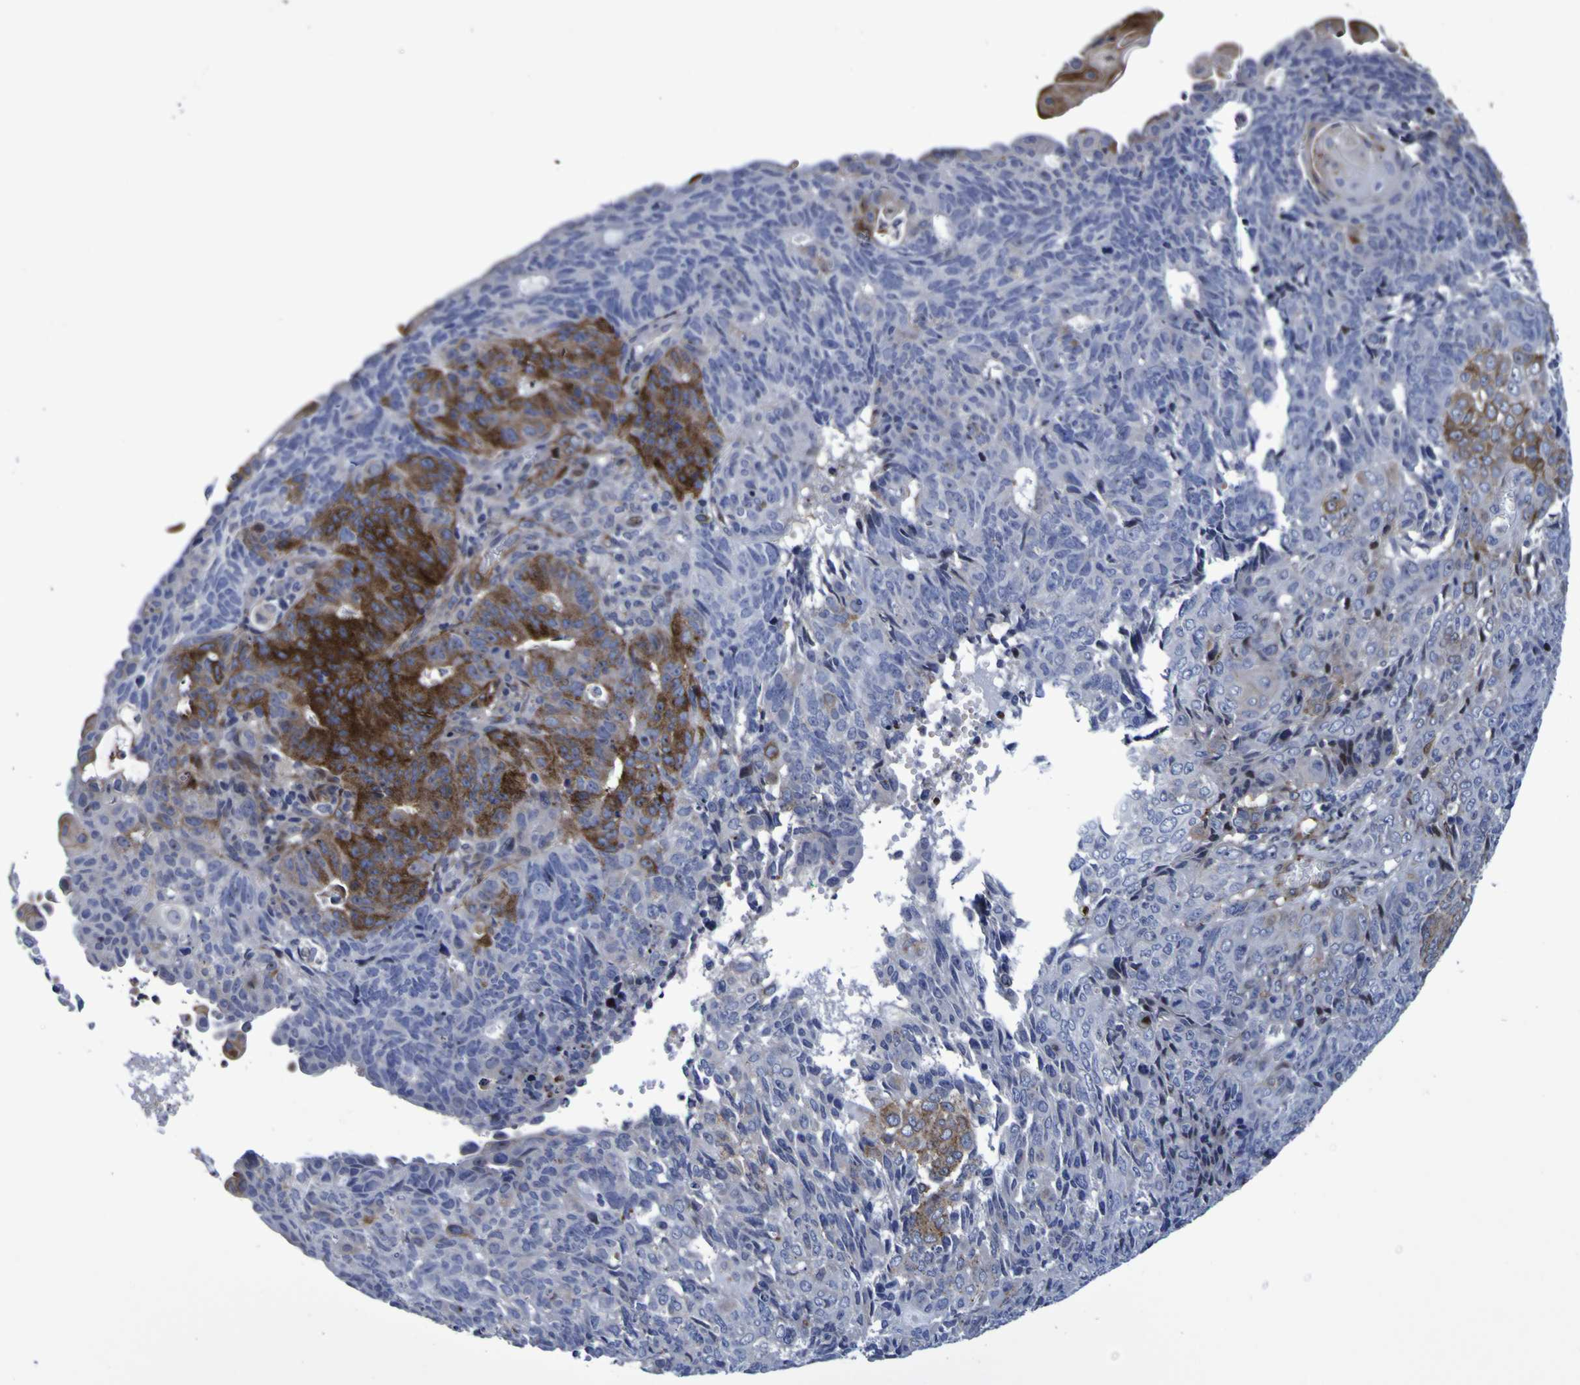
{"staining": {"intensity": "strong", "quantity": "<25%", "location": "cytoplasmic/membranous"}, "tissue": "endometrial cancer", "cell_type": "Tumor cells", "image_type": "cancer", "snomed": [{"axis": "morphology", "description": "Adenocarcinoma, NOS"}, {"axis": "topography", "description": "Endometrium"}], "caption": "Immunohistochemistry (IHC) photomicrograph of adenocarcinoma (endometrial) stained for a protein (brown), which reveals medium levels of strong cytoplasmic/membranous positivity in approximately <25% of tumor cells.", "gene": "MGLL", "patient": {"sex": "female", "age": 32}}